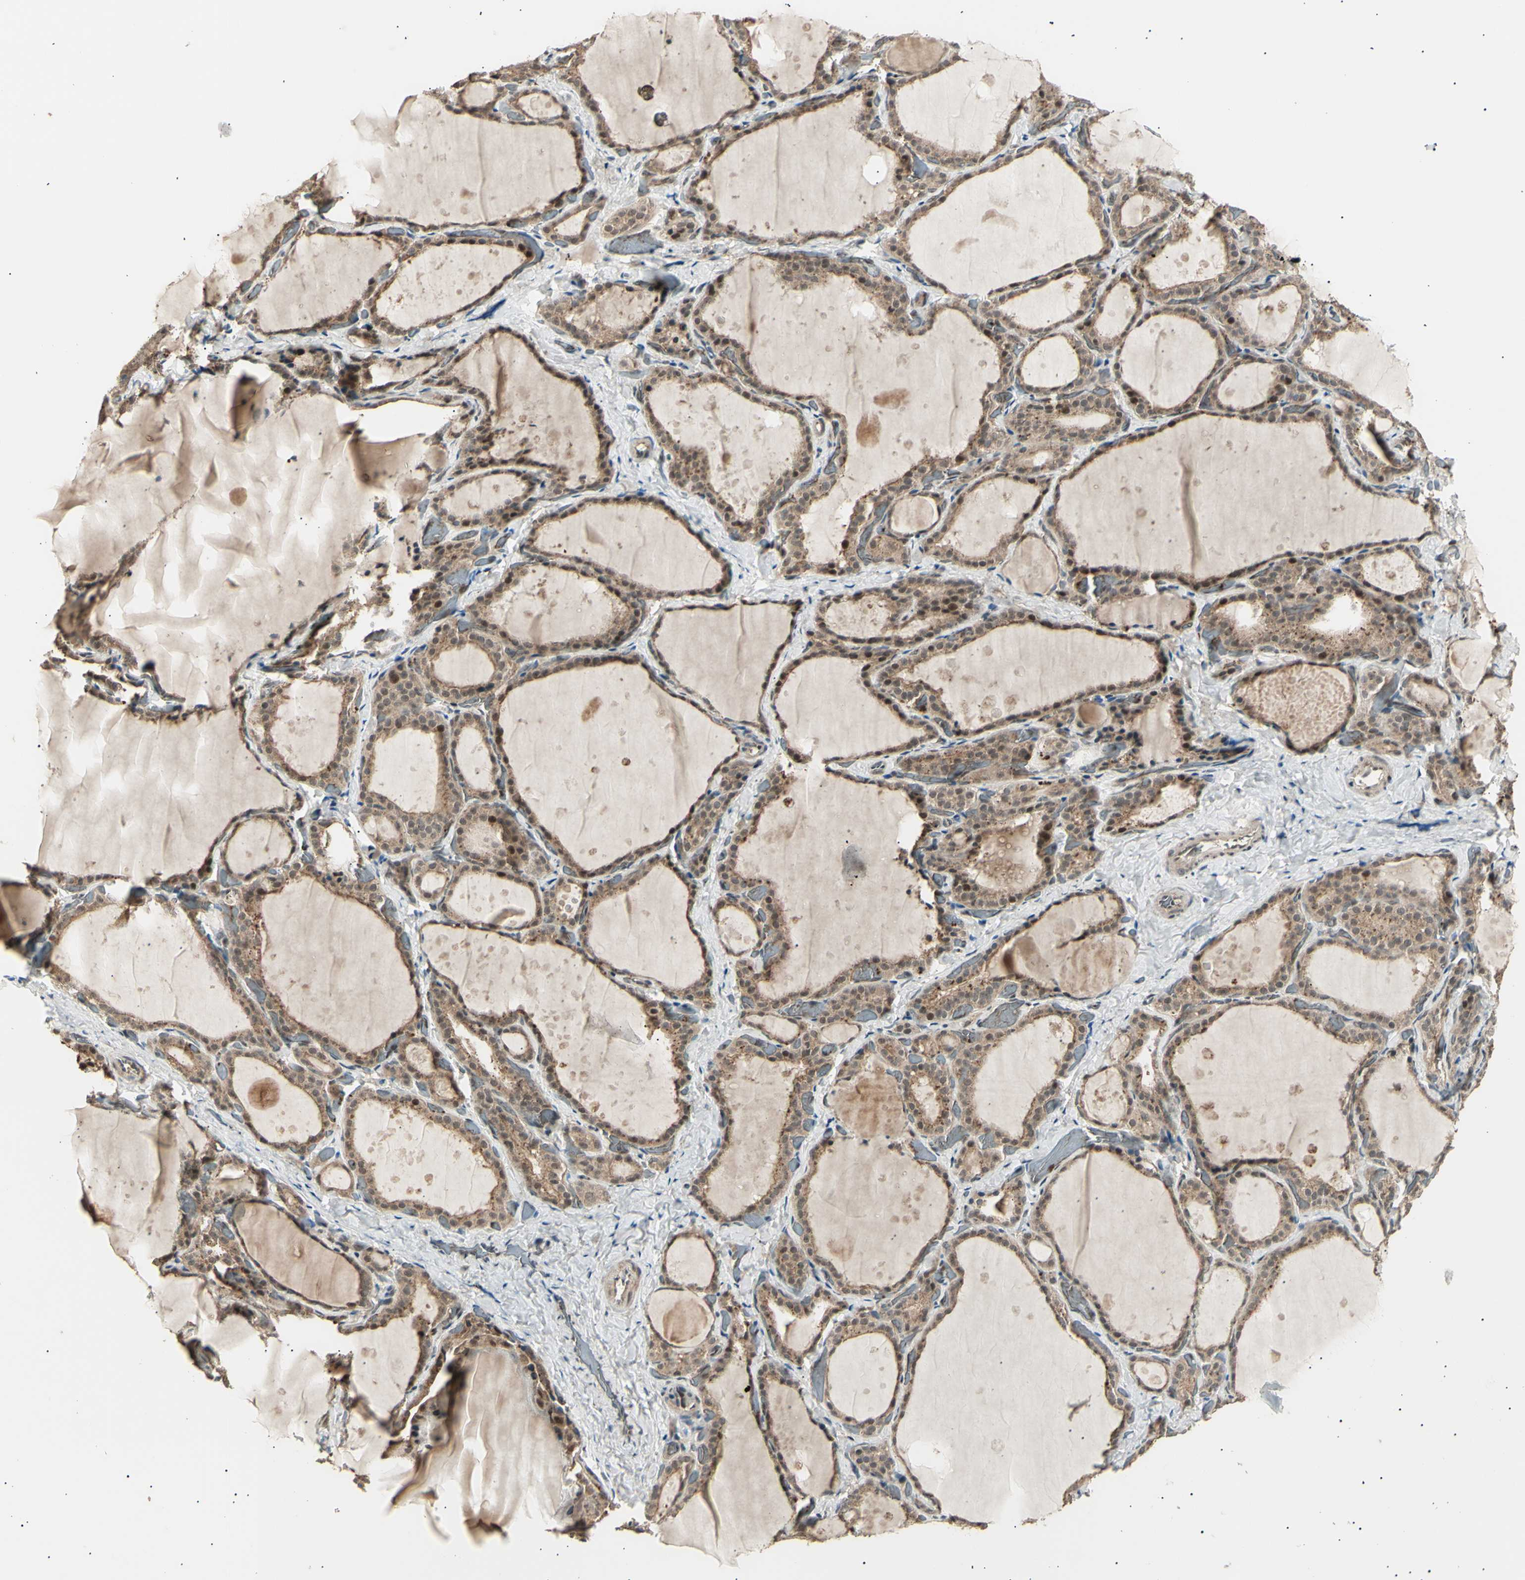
{"staining": {"intensity": "moderate", "quantity": ">75%", "location": "cytoplasmic/membranous"}, "tissue": "thyroid gland", "cell_type": "Glandular cells", "image_type": "normal", "snomed": [{"axis": "morphology", "description": "Normal tissue, NOS"}, {"axis": "topography", "description": "Thyroid gland"}], "caption": "Immunohistochemical staining of benign human thyroid gland demonstrates >75% levels of moderate cytoplasmic/membranous protein expression in approximately >75% of glandular cells. The staining is performed using DAB brown chromogen to label protein expression. The nuclei are counter-stained blue using hematoxylin.", "gene": "NUAK2", "patient": {"sex": "female", "age": 44}}